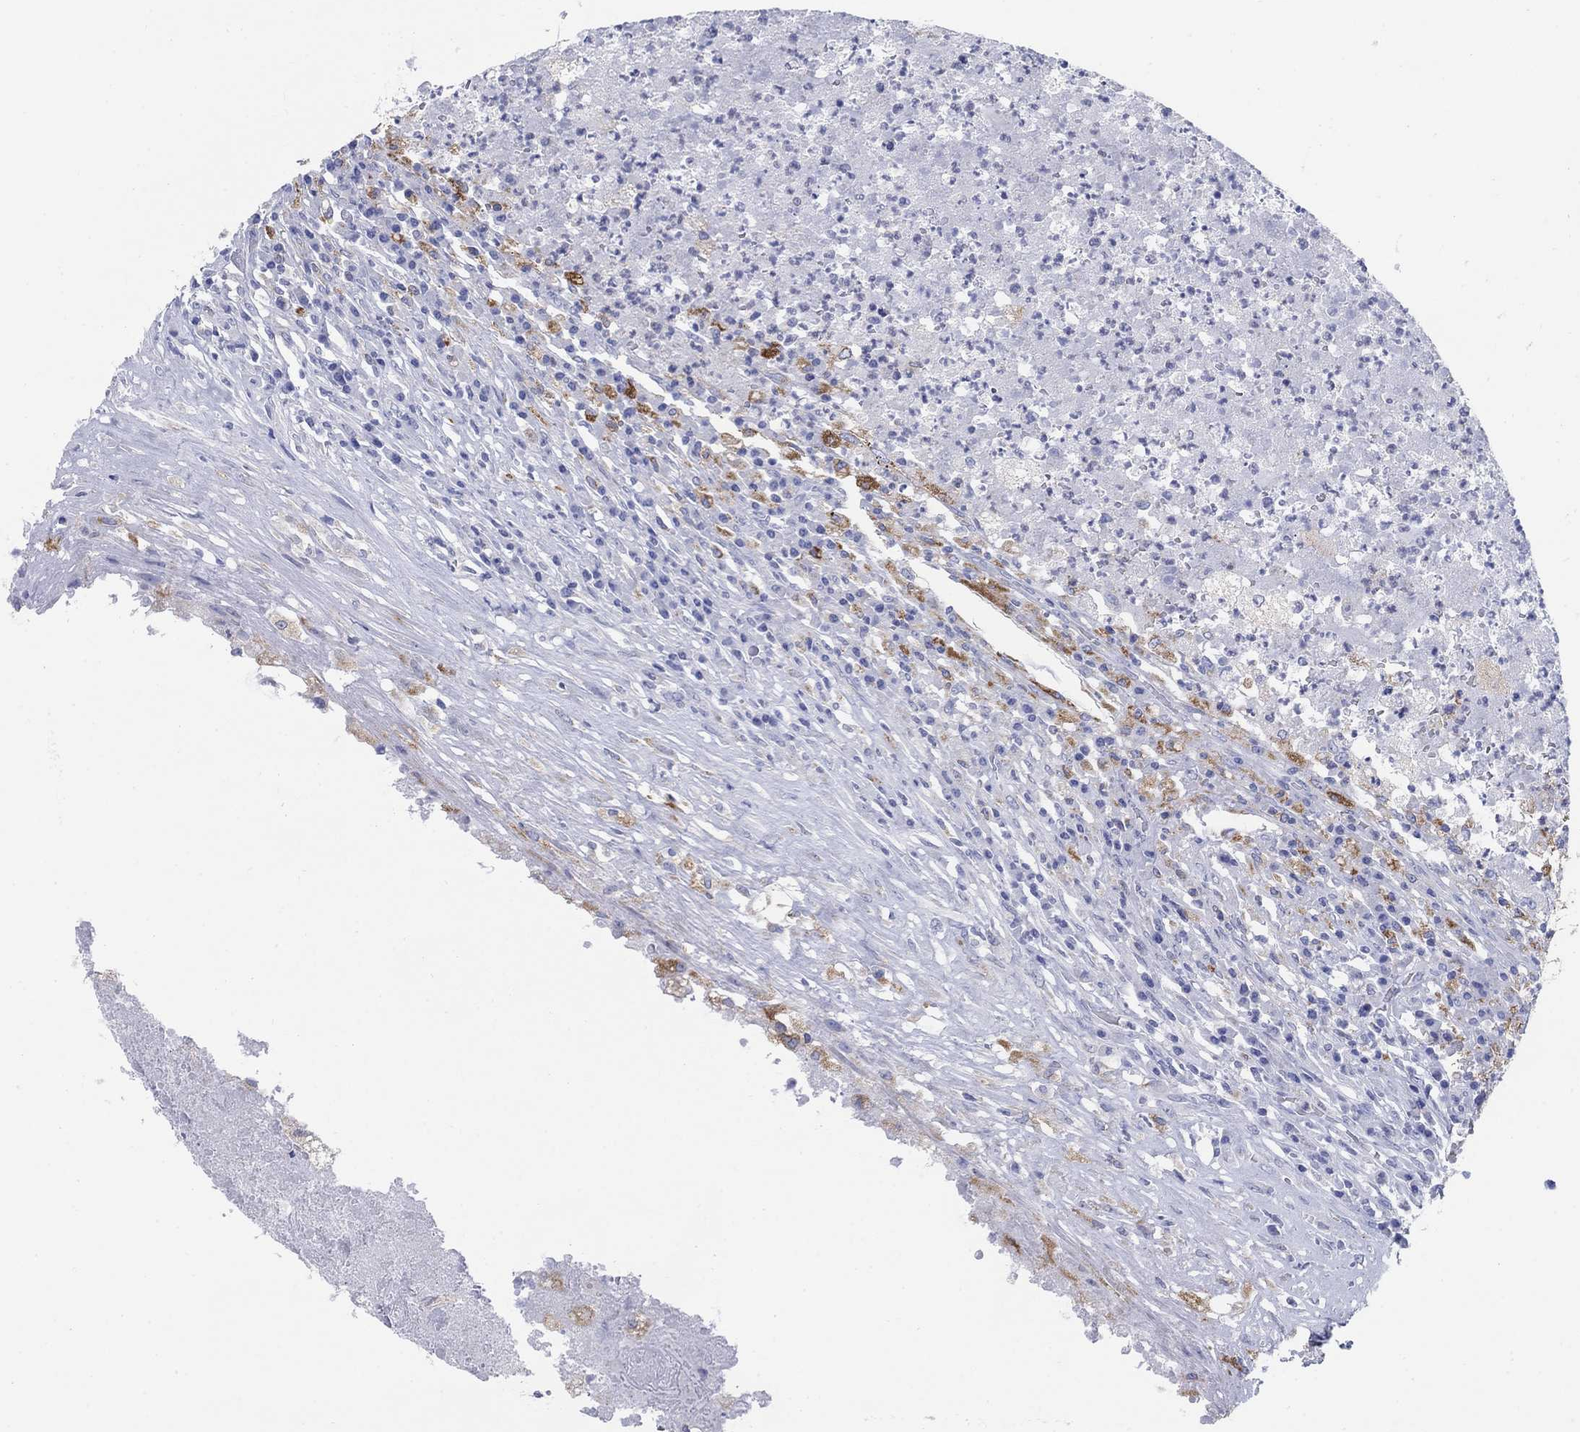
{"staining": {"intensity": "strong", "quantity": "<25%", "location": "cytoplasmic/membranous"}, "tissue": "testis cancer", "cell_type": "Tumor cells", "image_type": "cancer", "snomed": [{"axis": "morphology", "description": "Necrosis, NOS"}, {"axis": "morphology", "description": "Carcinoma, Embryonal, NOS"}, {"axis": "topography", "description": "Testis"}], "caption": "IHC photomicrograph of neoplastic tissue: human testis cancer stained using immunohistochemistry demonstrates medium levels of strong protein expression localized specifically in the cytoplasmic/membranous of tumor cells, appearing as a cytoplasmic/membranous brown color.", "gene": "SCCPDH", "patient": {"sex": "male", "age": 19}}